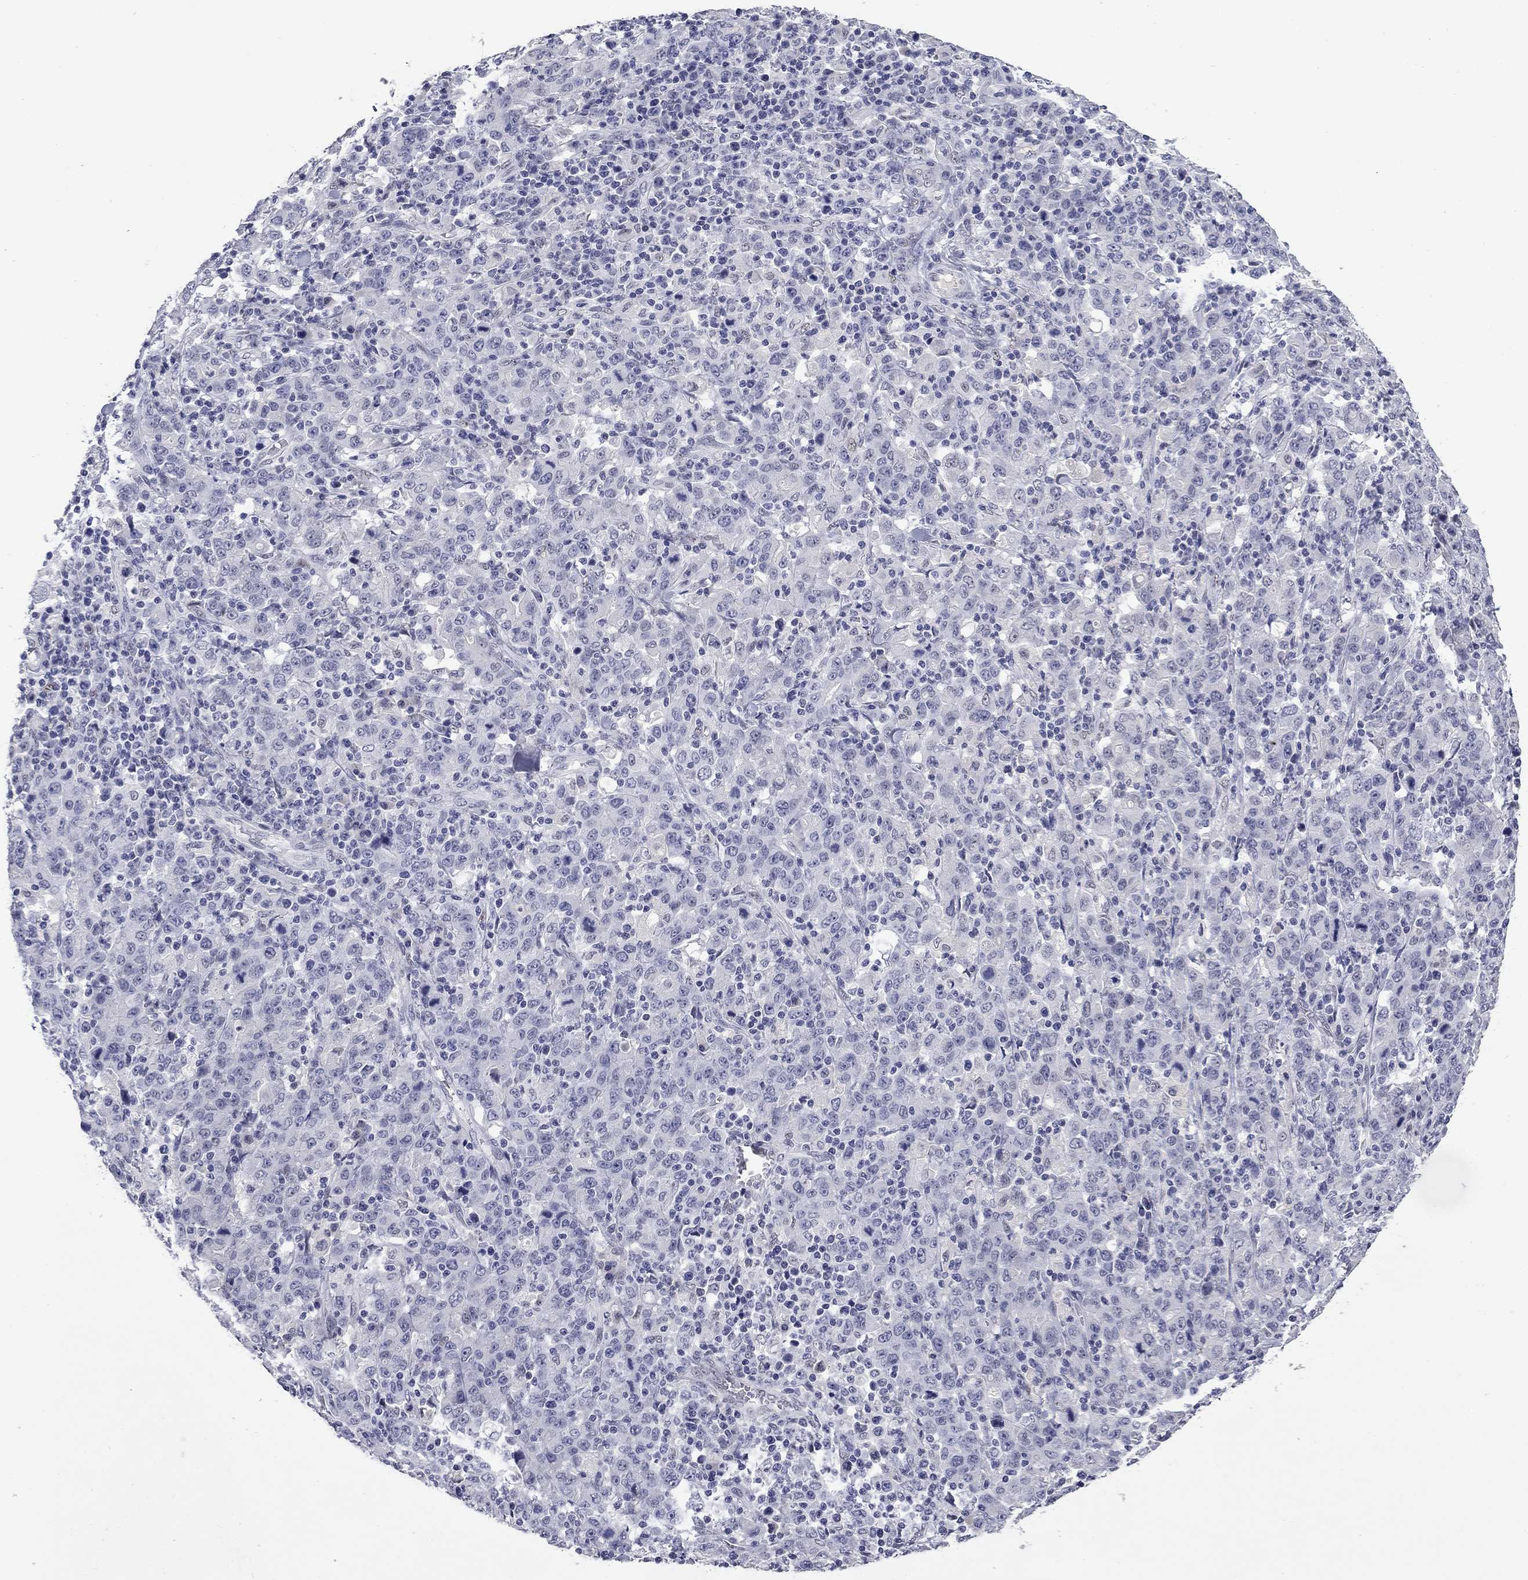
{"staining": {"intensity": "negative", "quantity": "none", "location": "none"}, "tissue": "stomach cancer", "cell_type": "Tumor cells", "image_type": "cancer", "snomed": [{"axis": "morphology", "description": "Adenocarcinoma, NOS"}, {"axis": "topography", "description": "Stomach, upper"}], "caption": "This is an immunohistochemistry histopathology image of human adenocarcinoma (stomach). There is no expression in tumor cells.", "gene": "SLC51A", "patient": {"sex": "male", "age": 69}}